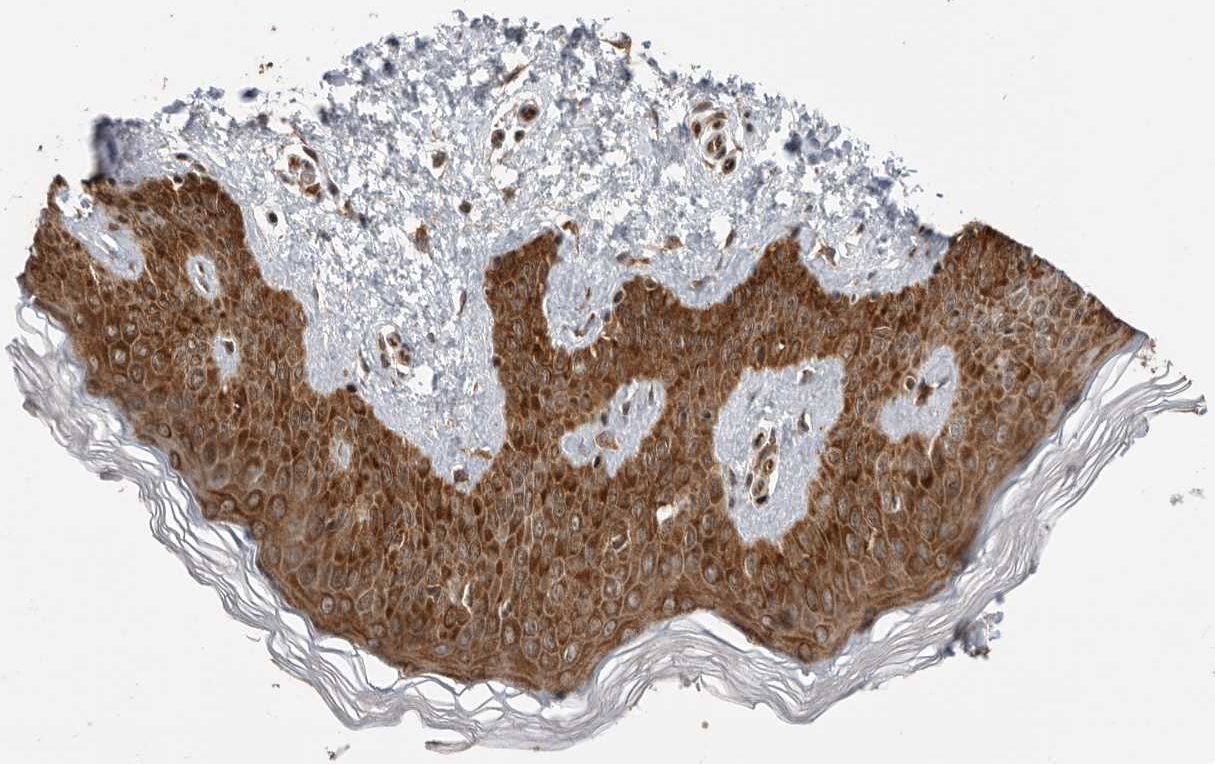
{"staining": {"intensity": "strong", "quantity": ">75%", "location": "cytoplasmic/membranous"}, "tissue": "skin", "cell_type": "Fibroblasts", "image_type": "normal", "snomed": [{"axis": "morphology", "description": "Normal tissue, NOS"}, {"axis": "morphology", "description": "Neoplasm, benign, NOS"}, {"axis": "topography", "description": "Skin"}, {"axis": "topography", "description": "Soft tissue"}], "caption": "Human skin stained with a brown dye shows strong cytoplasmic/membranous positive positivity in approximately >75% of fibroblasts.", "gene": "FZD3", "patient": {"sex": "male", "age": 26}}